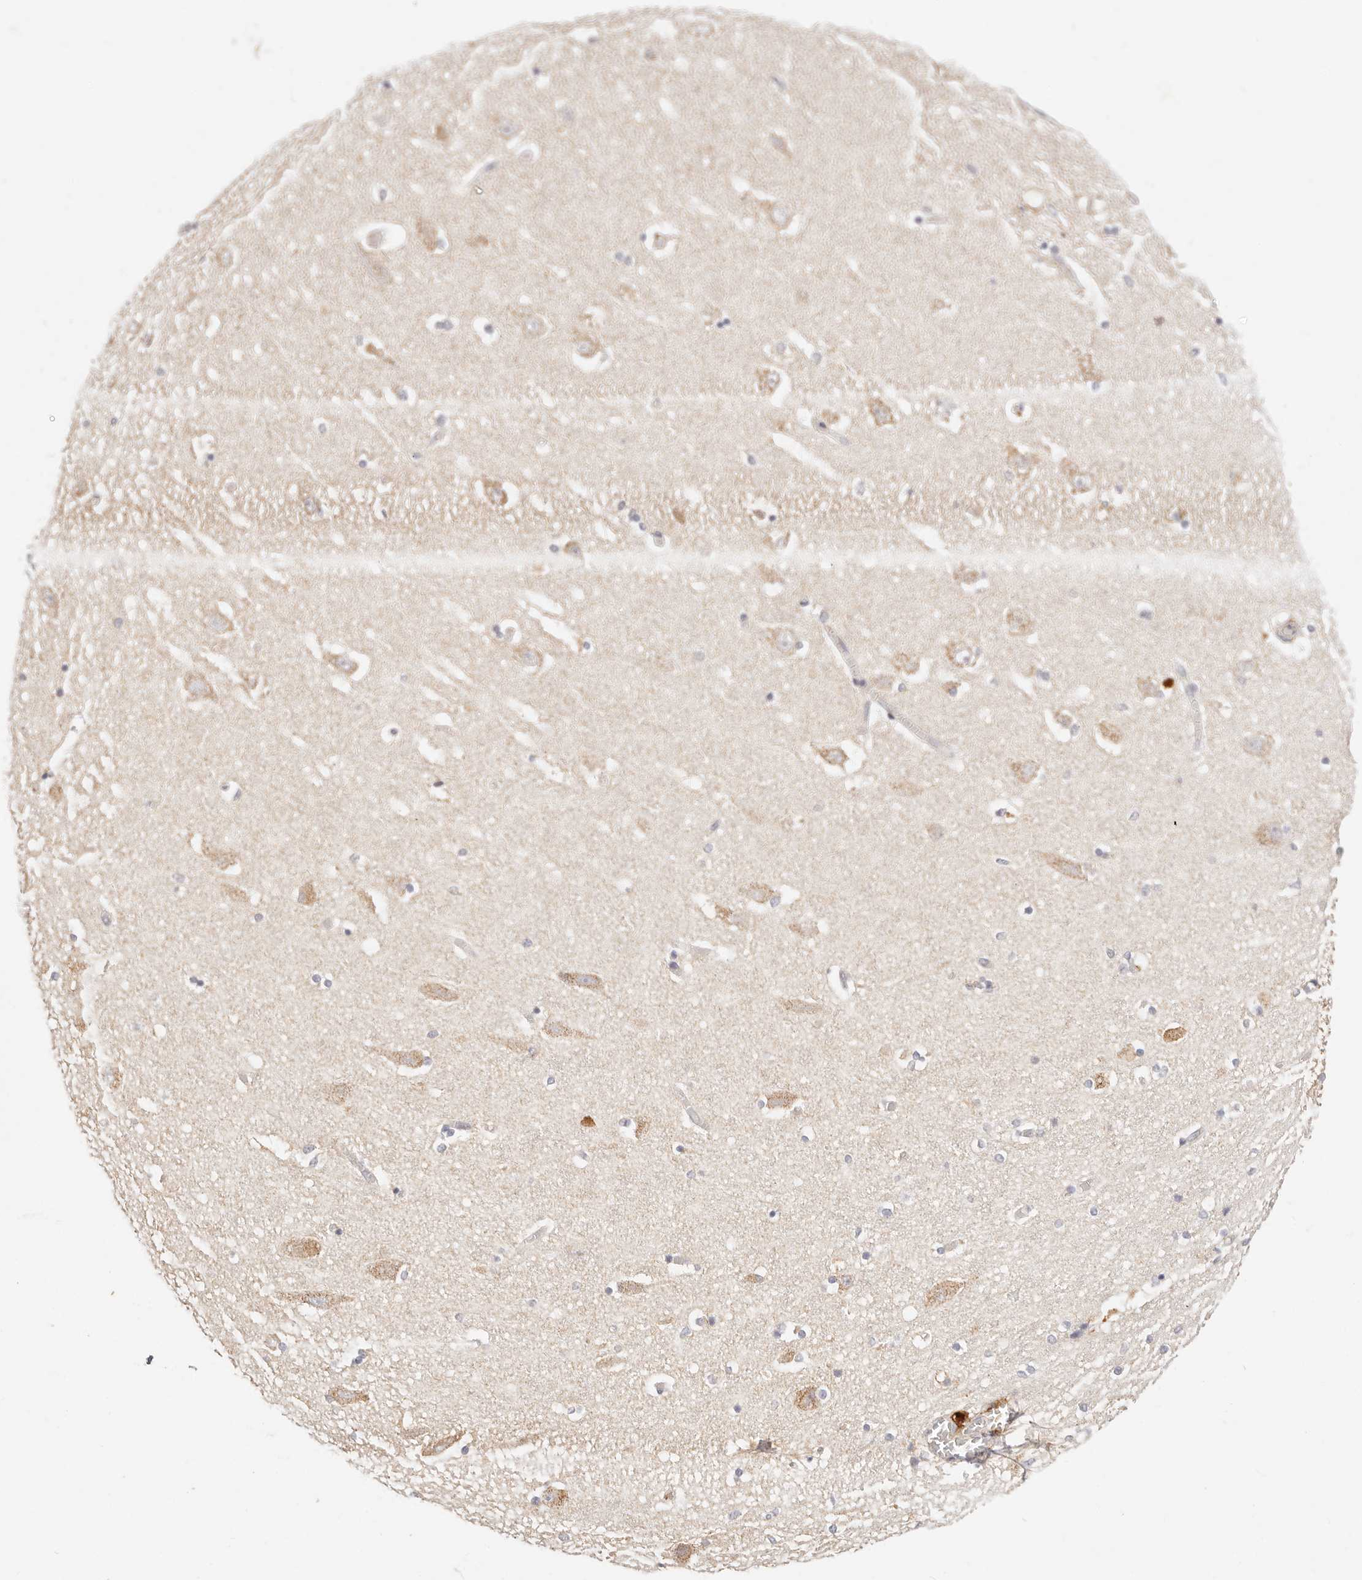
{"staining": {"intensity": "negative", "quantity": "none", "location": "none"}, "tissue": "hippocampus", "cell_type": "Glial cells", "image_type": "normal", "snomed": [{"axis": "morphology", "description": "Normal tissue, NOS"}, {"axis": "topography", "description": "Hippocampus"}], "caption": "Image shows no protein staining in glial cells of benign hippocampus.", "gene": "HK2", "patient": {"sex": "female", "age": 54}}